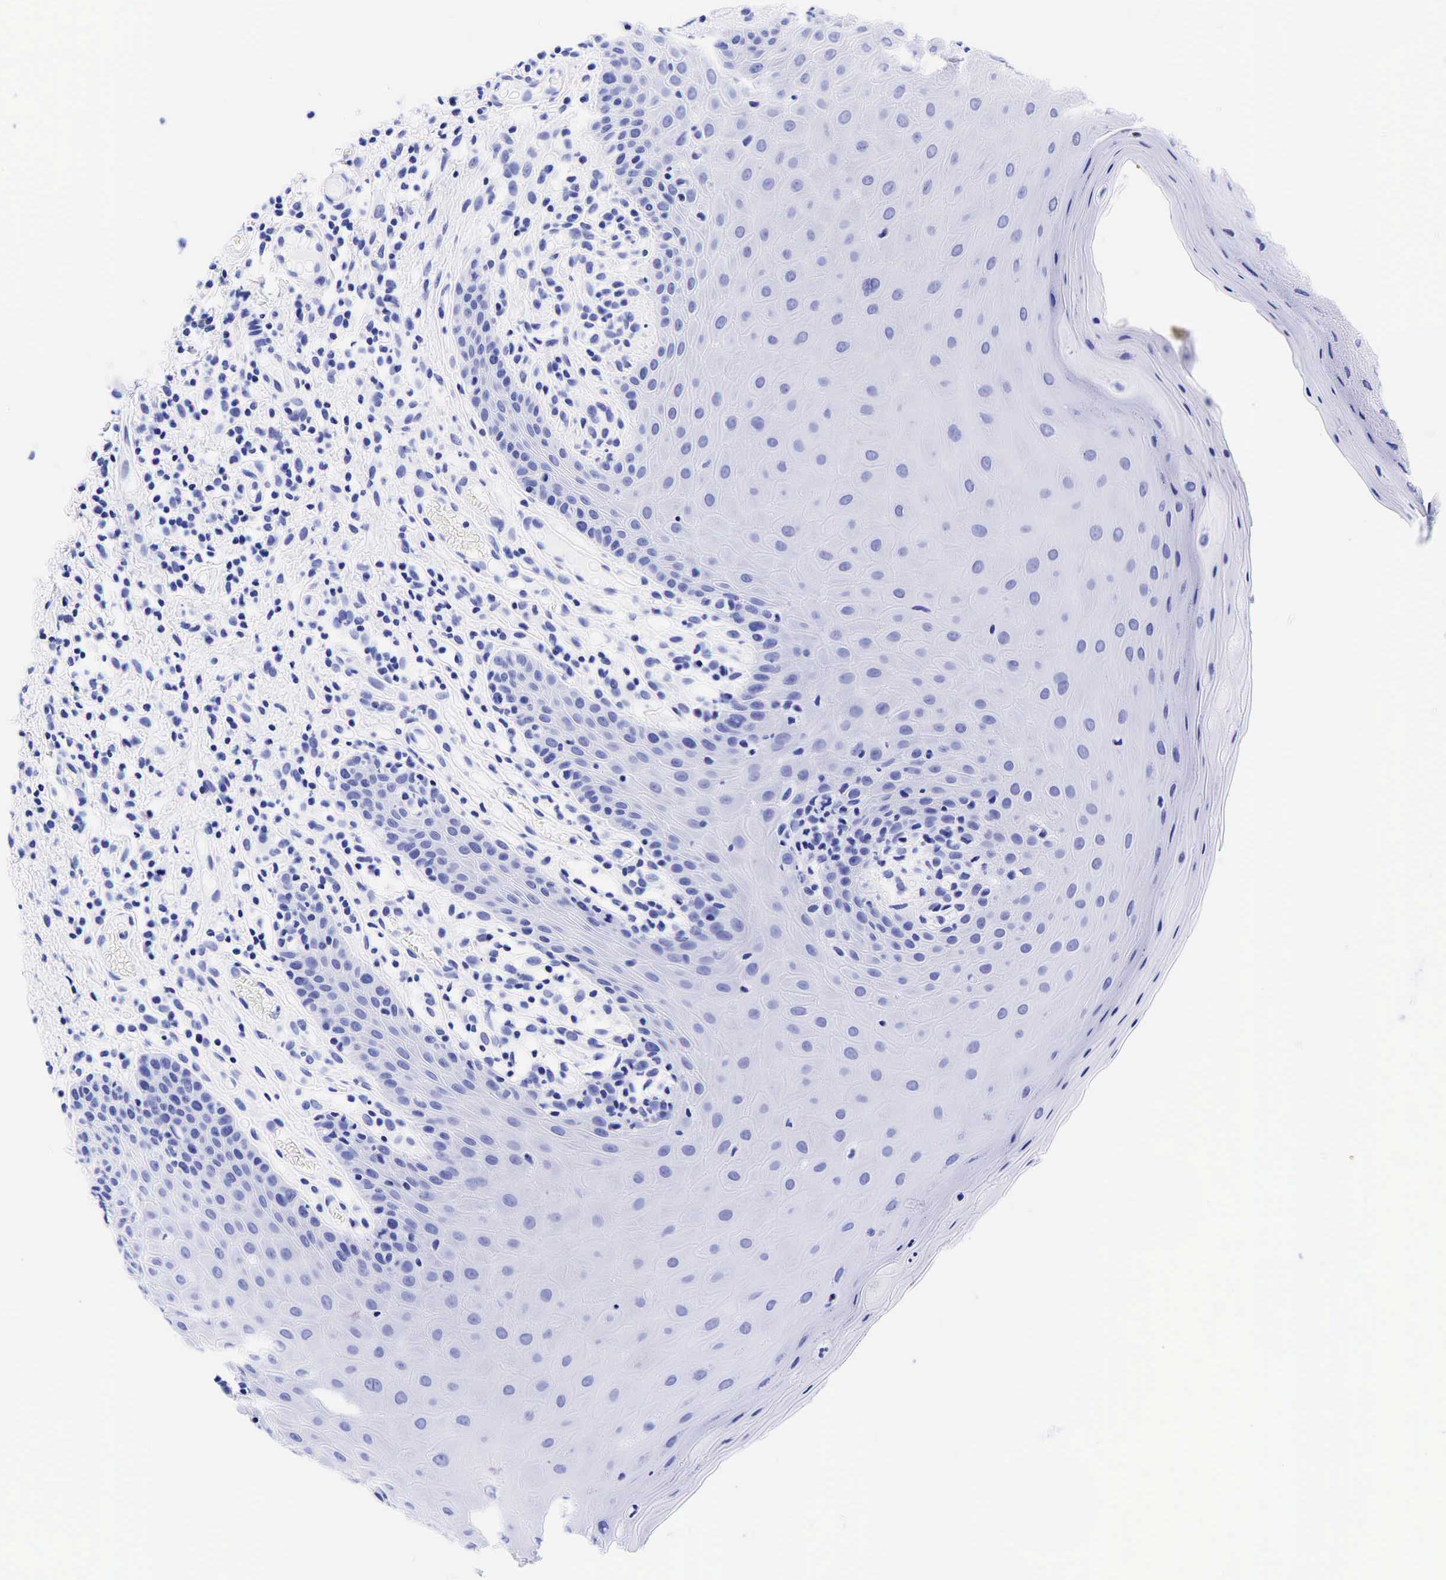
{"staining": {"intensity": "negative", "quantity": "none", "location": "none"}, "tissue": "oral mucosa", "cell_type": "Squamous epithelial cells", "image_type": "normal", "snomed": [{"axis": "morphology", "description": "Normal tissue, NOS"}, {"axis": "topography", "description": "Oral tissue"}], "caption": "High power microscopy image of an immunohistochemistry (IHC) micrograph of normal oral mucosa, revealing no significant staining in squamous epithelial cells. (Stains: DAB immunohistochemistry with hematoxylin counter stain, Microscopy: brightfield microscopy at high magnification).", "gene": "ESR1", "patient": {"sex": "female", "age": 56}}